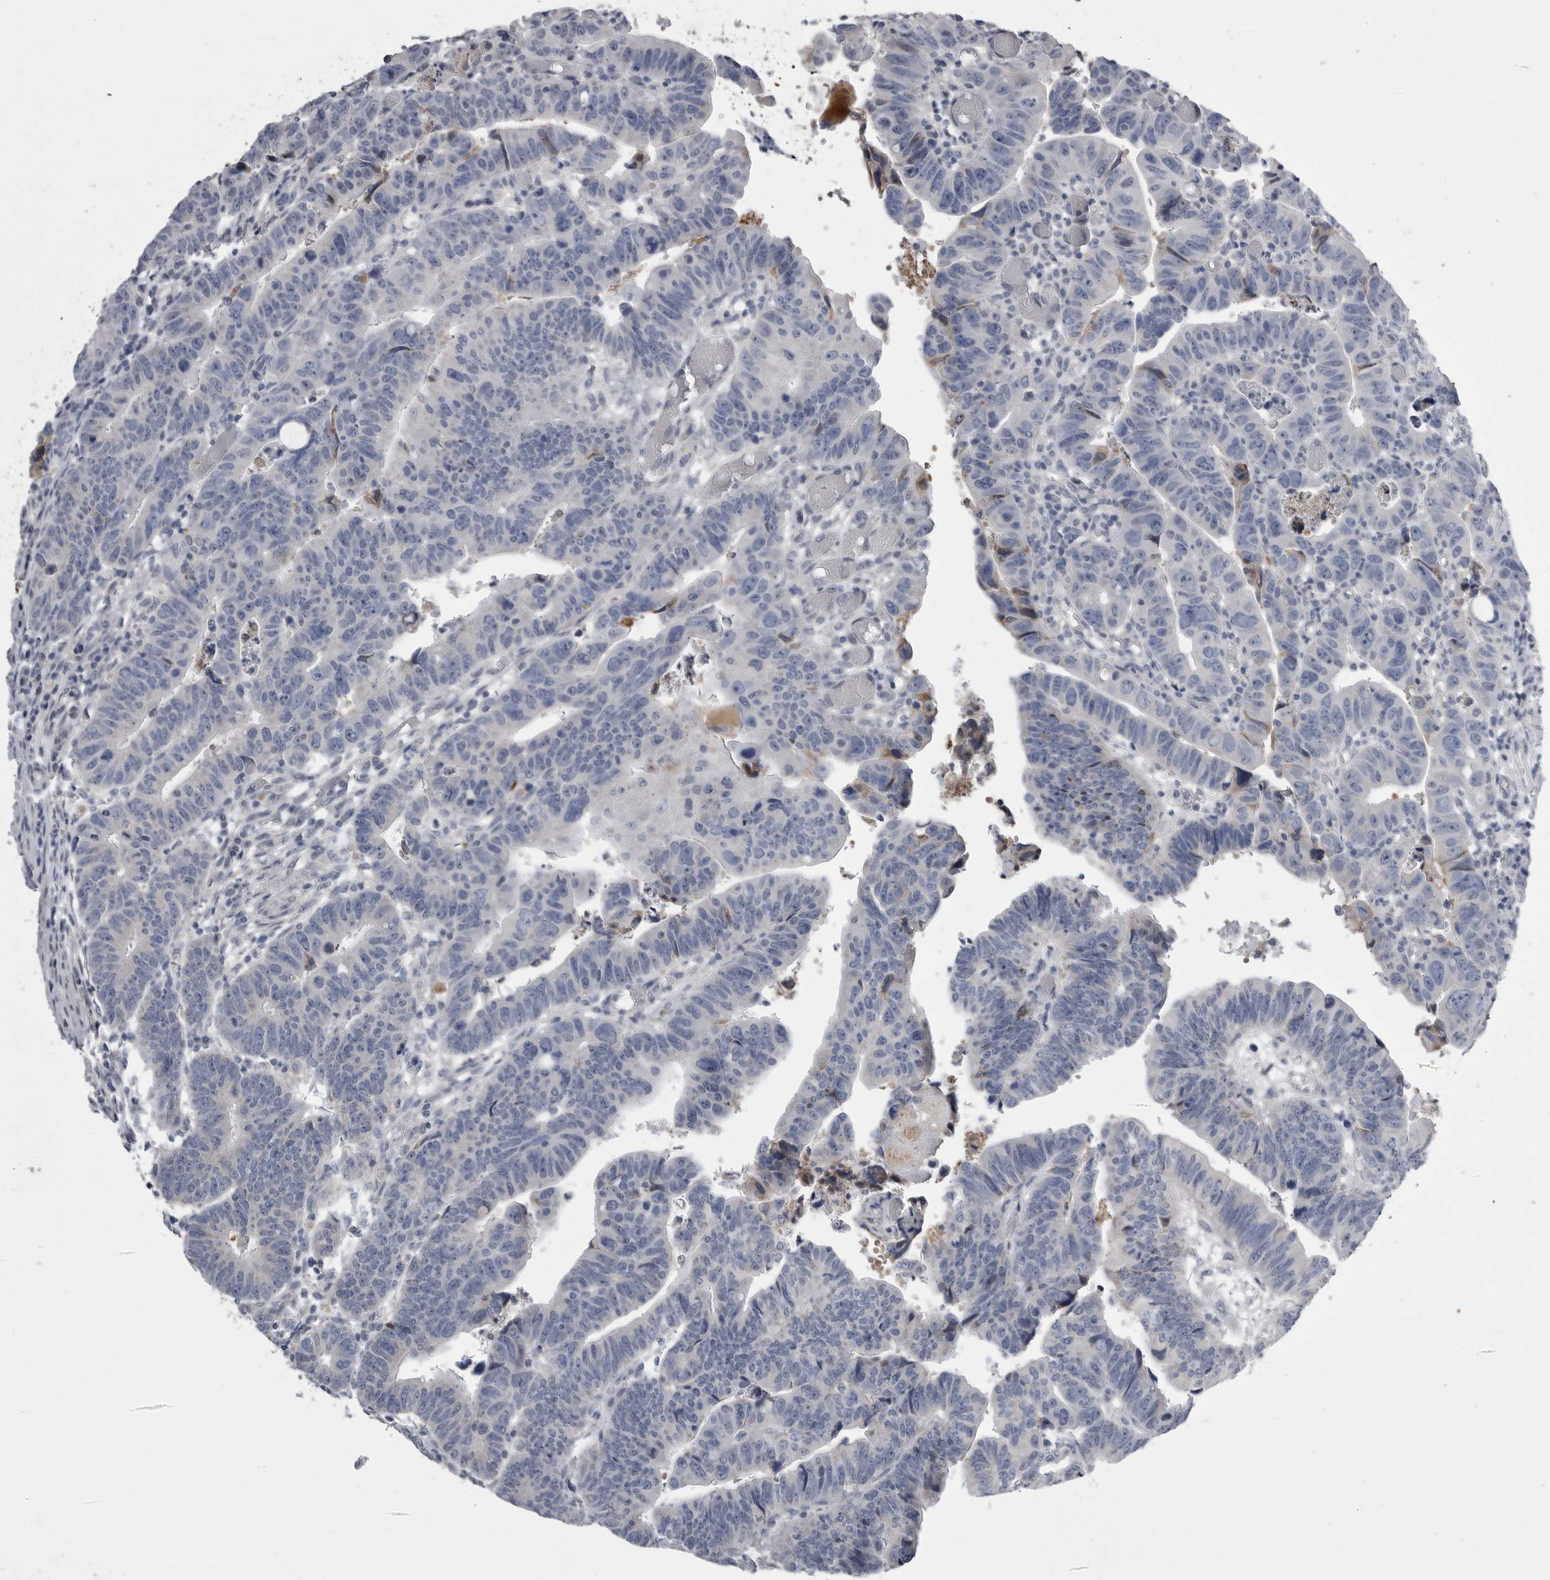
{"staining": {"intensity": "negative", "quantity": "none", "location": "none"}, "tissue": "colorectal cancer", "cell_type": "Tumor cells", "image_type": "cancer", "snomed": [{"axis": "morphology", "description": "Adenocarcinoma, NOS"}, {"axis": "topography", "description": "Rectum"}], "caption": "This is an immunohistochemistry image of adenocarcinoma (colorectal). There is no staining in tumor cells.", "gene": "CRP", "patient": {"sex": "female", "age": 65}}